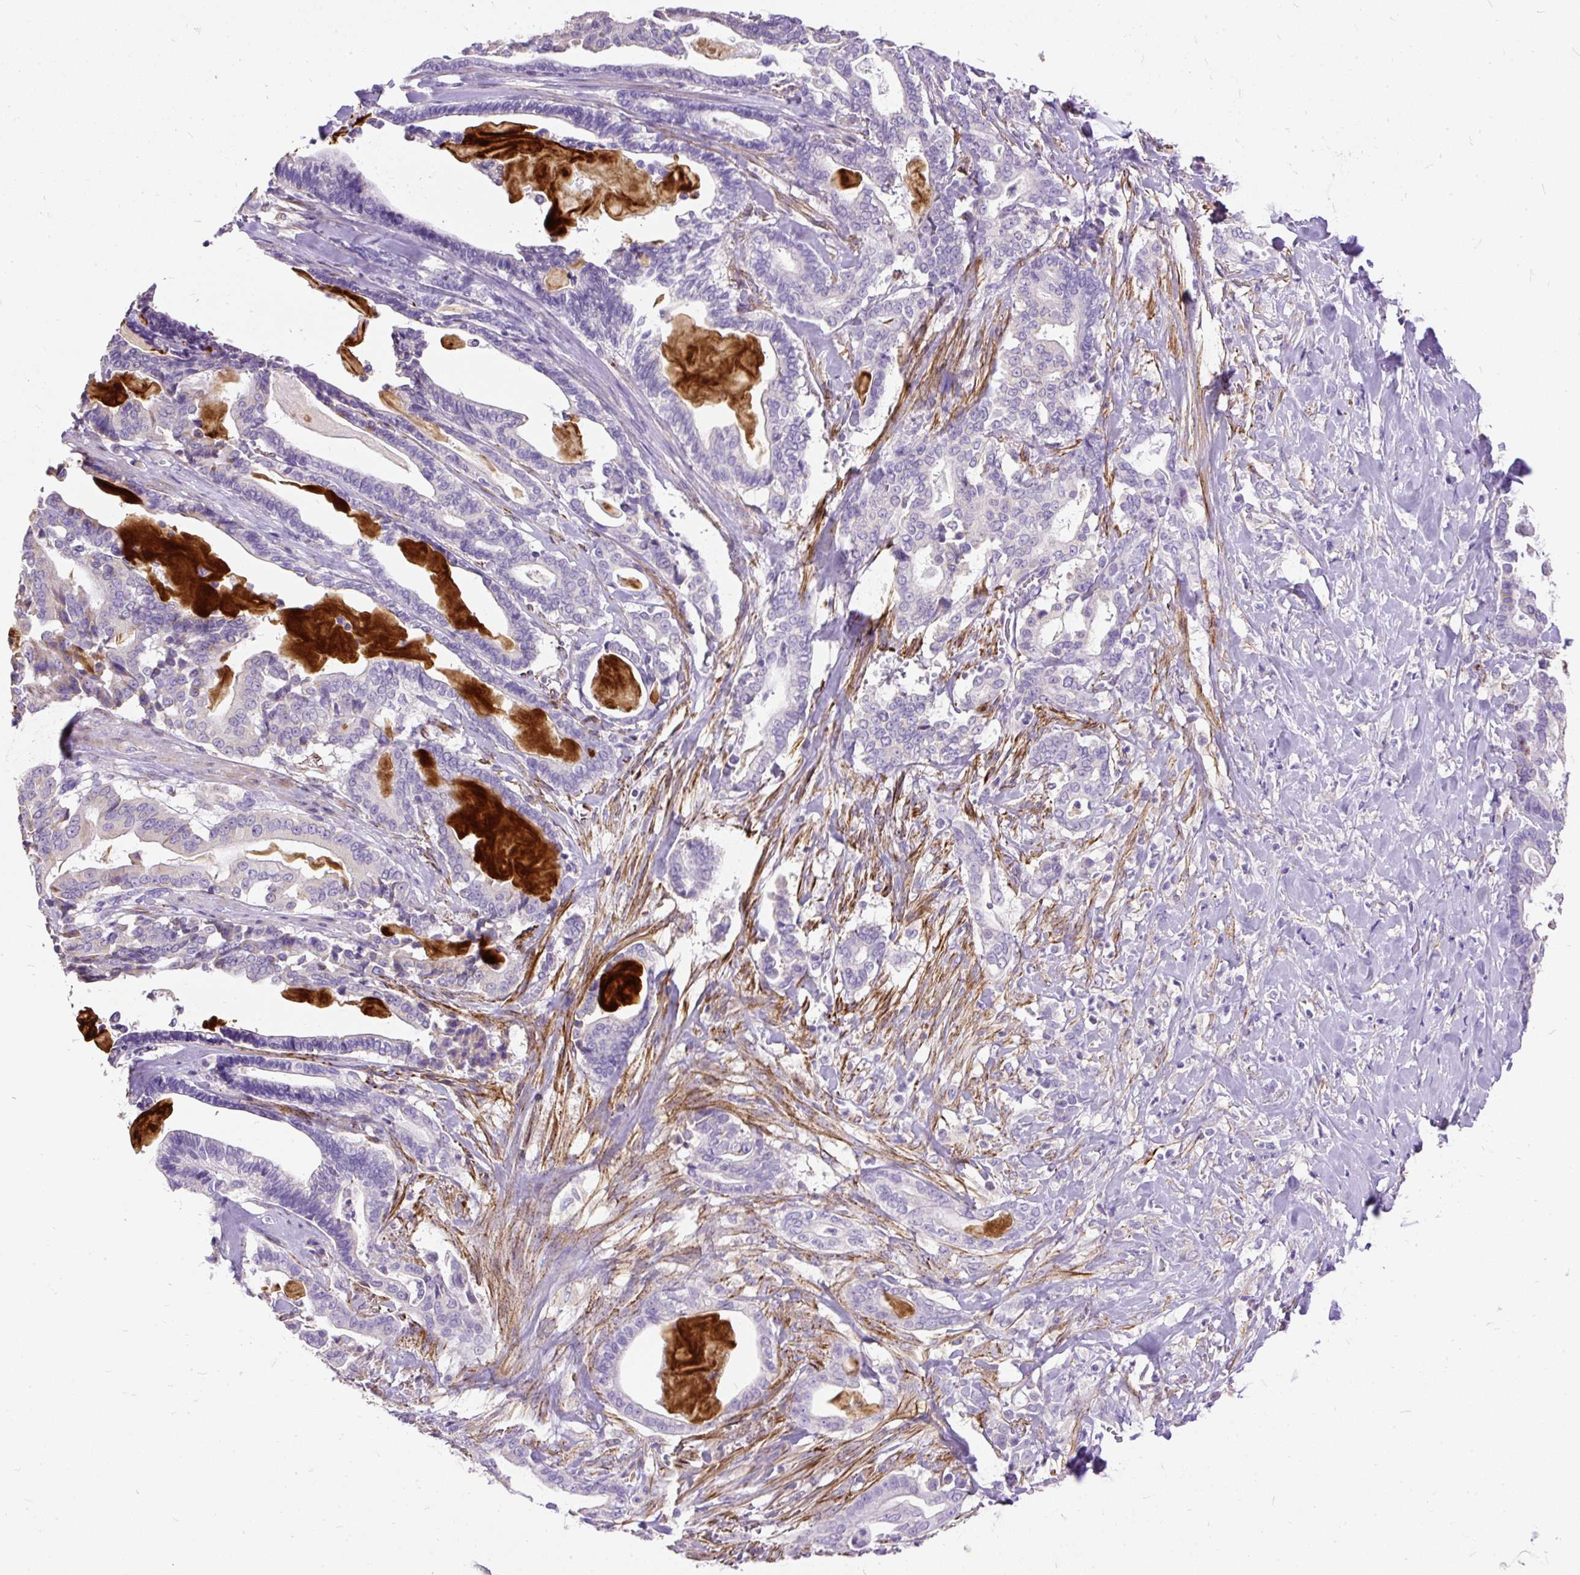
{"staining": {"intensity": "negative", "quantity": "none", "location": "none"}, "tissue": "pancreatic cancer", "cell_type": "Tumor cells", "image_type": "cancer", "snomed": [{"axis": "morphology", "description": "Adenocarcinoma, NOS"}, {"axis": "topography", "description": "Pancreas"}], "caption": "There is no significant expression in tumor cells of pancreatic adenocarcinoma.", "gene": "GBX1", "patient": {"sex": "male", "age": 63}}